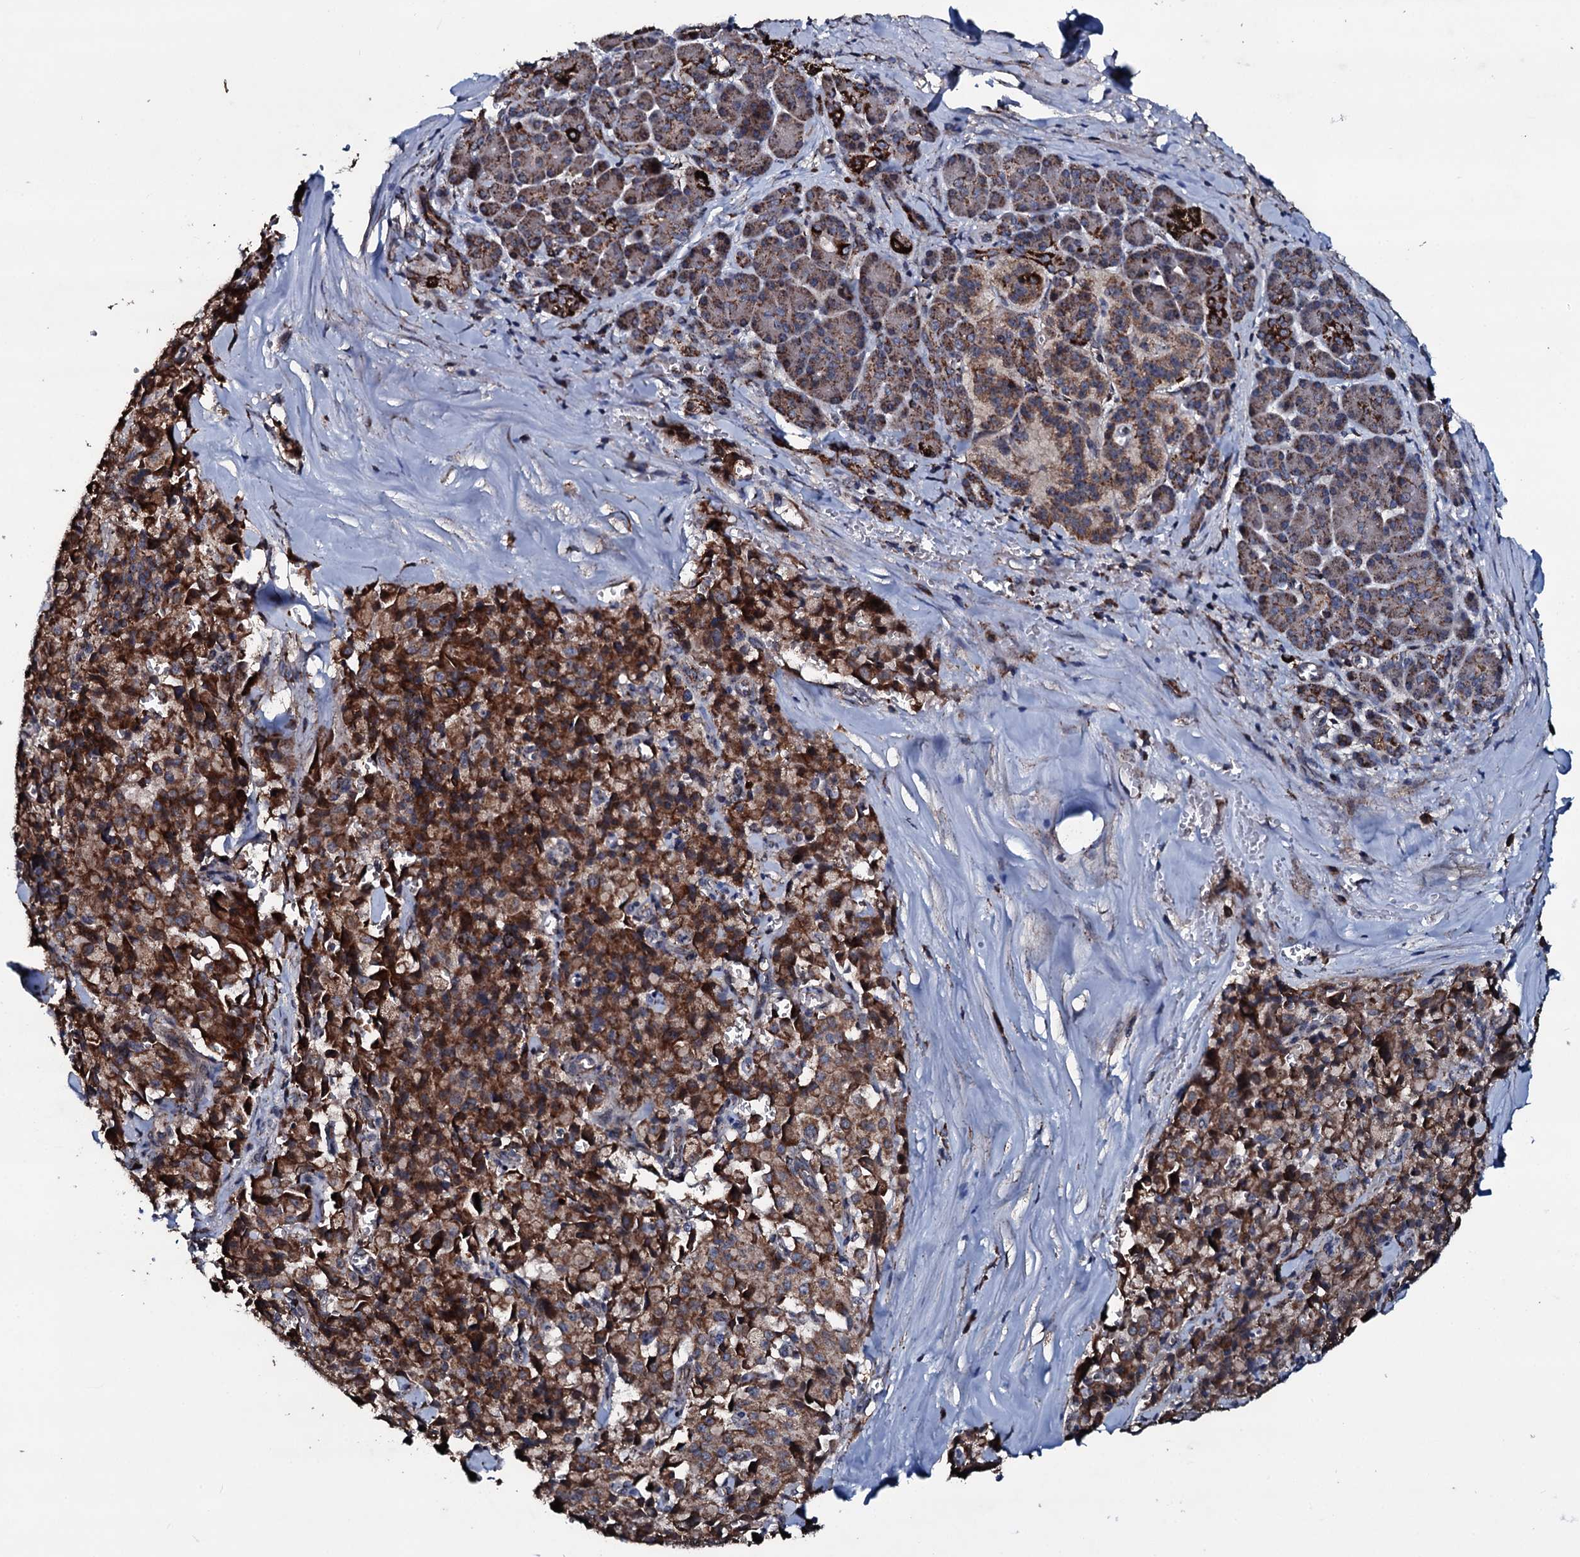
{"staining": {"intensity": "strong", "quantity": ">75%", "location": "cytoplasmic/membranous"}, "tissue": "pancreatic cancer", "cell_type": "Tumor cells", "image_type": "cancer", "snomed": [{"axis": "morphology", "description": "Adenocarcinoma, NOS"}, {"axis": "topography", "description": "Pancreas"}], "caption": "Protein analysis of pancreatic cancer tissue reveals strong cytoplasmic/membranous positivity in approximately >75% of tumor cells. The staining is performed using DAB (3,3'-diaminobenzidine) brown chromogen to label protein expression. The nuclei are counter-stained blue using hematoxylin.", "gene": "DYNC2I2", "patient": {"sex": "male", "age": 65}}